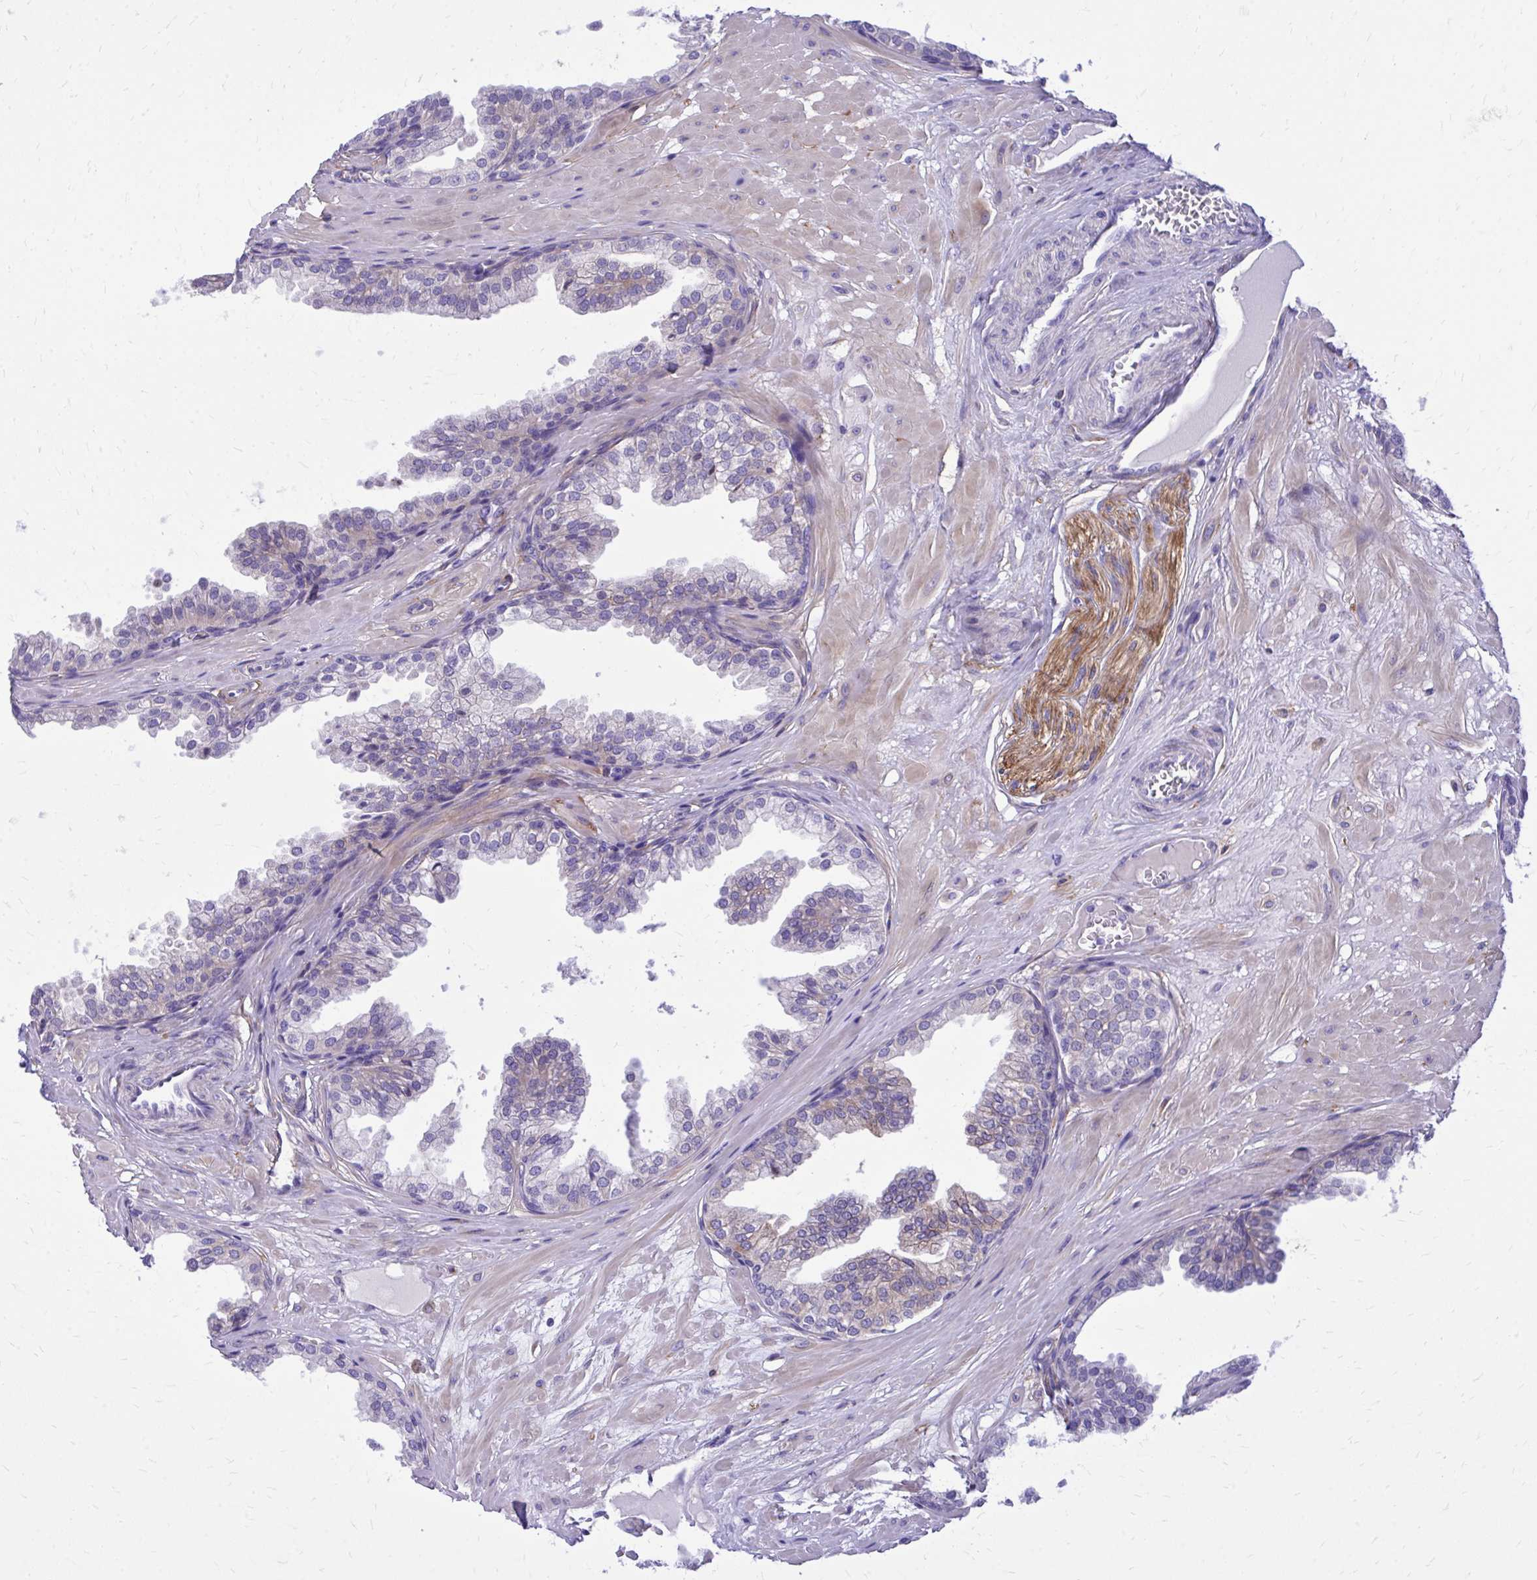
{"staining": {"intensity": "weak", "quantity": "<25%", "location": "cytoplasmic/membranous"}, "tissue": "prostate", "cell_type": "Glandular cells", "image_type": "normal", "snomed": [{"axis": "morphology", "description": "Normal tissue, NOS"}, {"axis": "topography", "description": "Prostate"}, {"axis": "topography", "description": "Peripheral nerve tissue"}], "caption": "Histopathology image shows no significant protein staining in glandular cells of normal prostate. Nuclei are stained in blue.", "gene": "EPB41L1", "patient": {"sex": "male", "age": 55}}